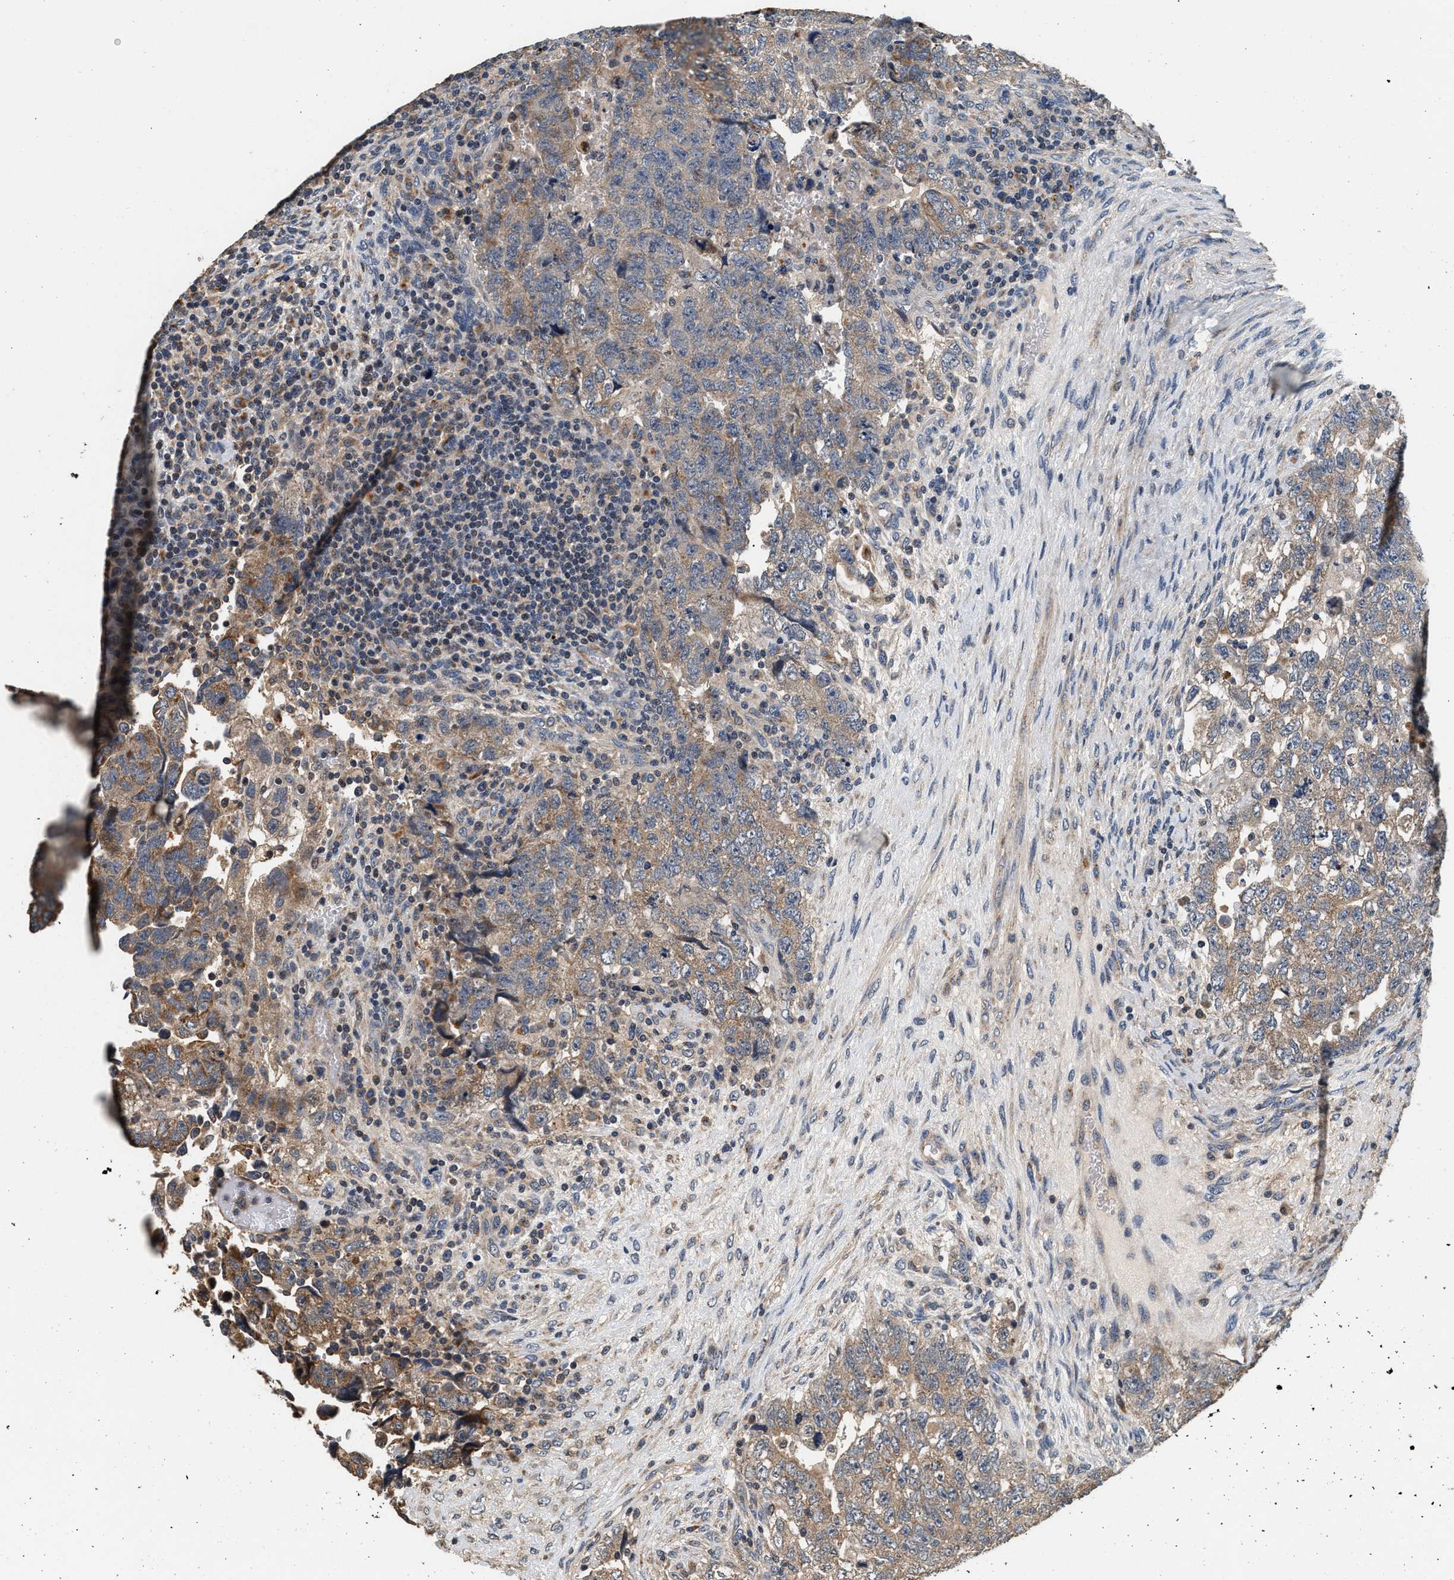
{"staining": {"intensity": "weak", "quantity": ">75%", "location": "cytoplasmic/membranous"}, "tissue": "testis cancer", "cell_type": "Tumor cells", "image_type": "cancer", "snomed": [{"axis": "morphology", "description": "Carcinoma, Embryonal, NOS"}, {"axis": "topography", "description": "Testis"}], "caption": "A high-resolution micrograph shows IHC staining of embryonal carcinoma (testis), which reveals weak cytoplasmic/membranous positivity in approximately >75% of tumor cells.", "gene": "PTGR3", "patient": {"sex": "male", "age": 36}}